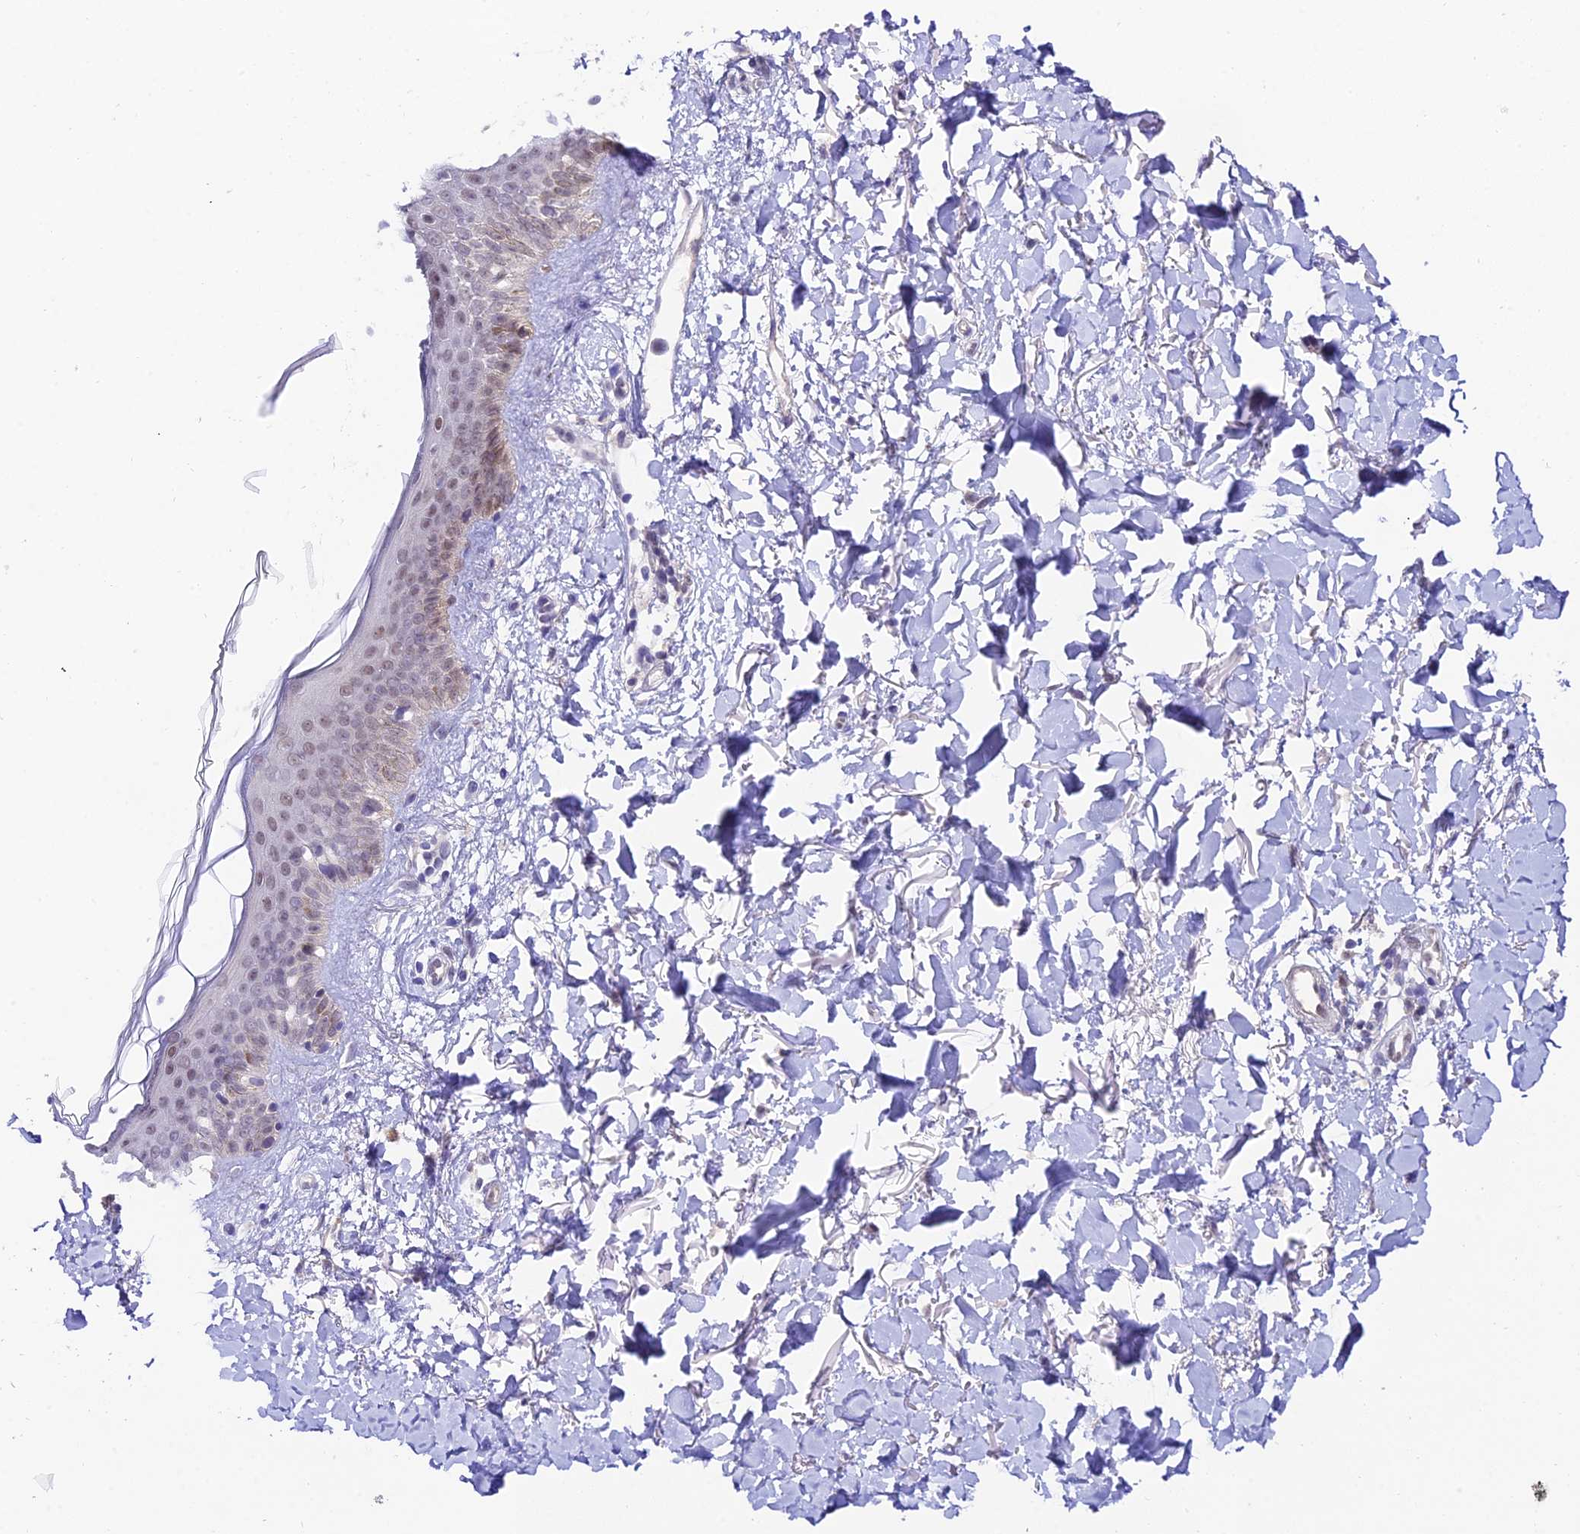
{"staining": {"intensity": "negative", "quantity": "none", "location": "none"}, "tissue": "skin", "cell_type": "Fibroblasts", "image_type": "normal", "snomed": [{"axis": "morphology", "description": "Normal tissue, NOS"}, {"axis": "topography", "description": "Skin"}], "caption": "Image shows no protein staining in fibroblasts of unremarkable skin.", "gene": "TRIM40", "patient": {"sex": "female", "age": 58}}